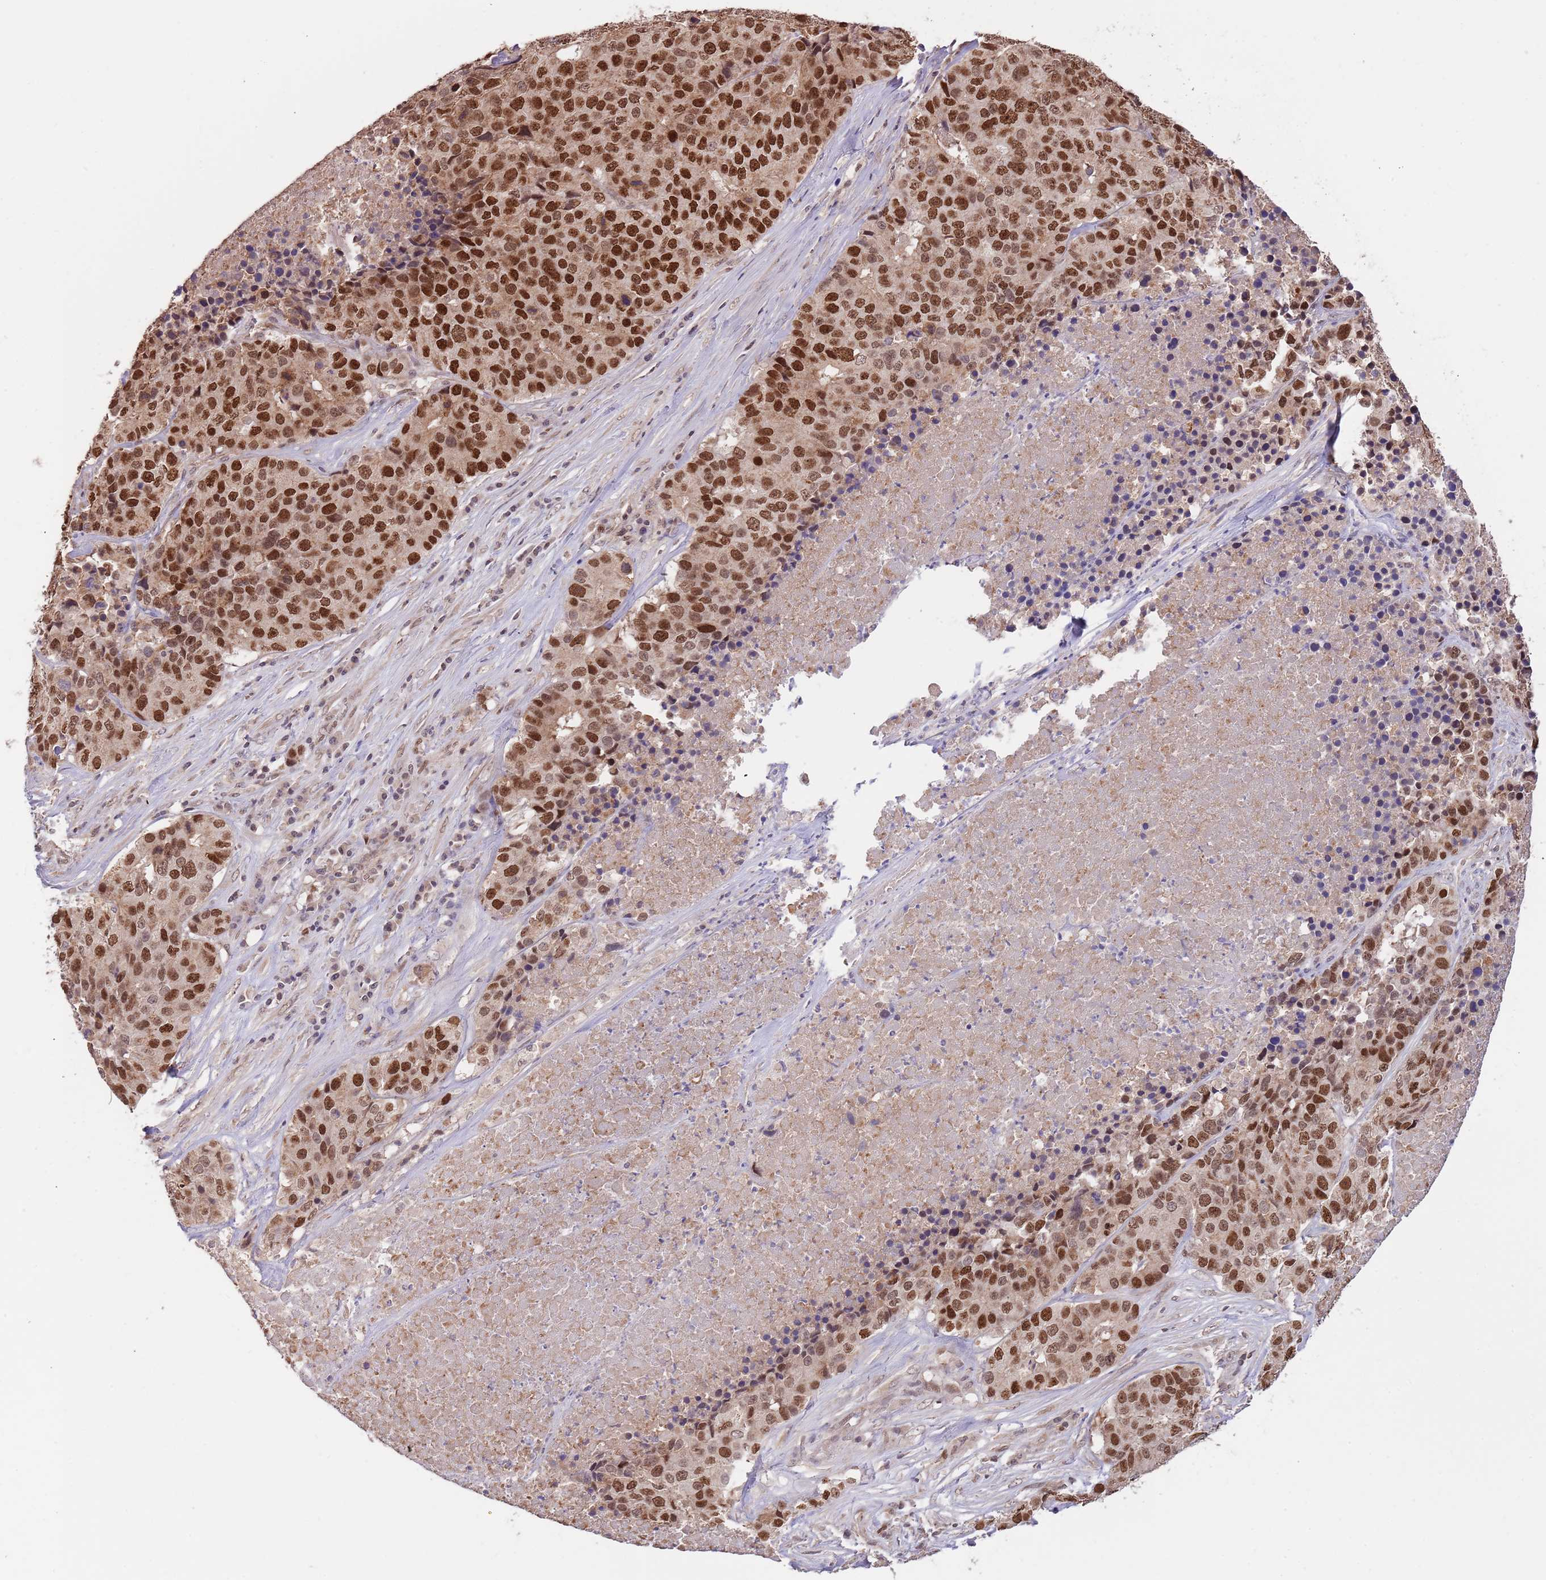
{"staining": {"intensity": "strong", "quantity": ">75%", "location": "nuclear"}, "tissue": "stomach cancer", "cell_type": "Tumor cells", "image_type": "cancer", "snomed": [{"axis": "morphology", "description": "Adenocarcinoma, NOS"}, {"axis": "topography", "description": "Stomach"}], "caption": "Stomach adenocarcinoma was stained to show a protein in brown. There is high levels of strong nuclear positivity in approximately >75% of tumor cells.", "gene": "RIF1", "patient": {"sex": "male", "age": 71}}